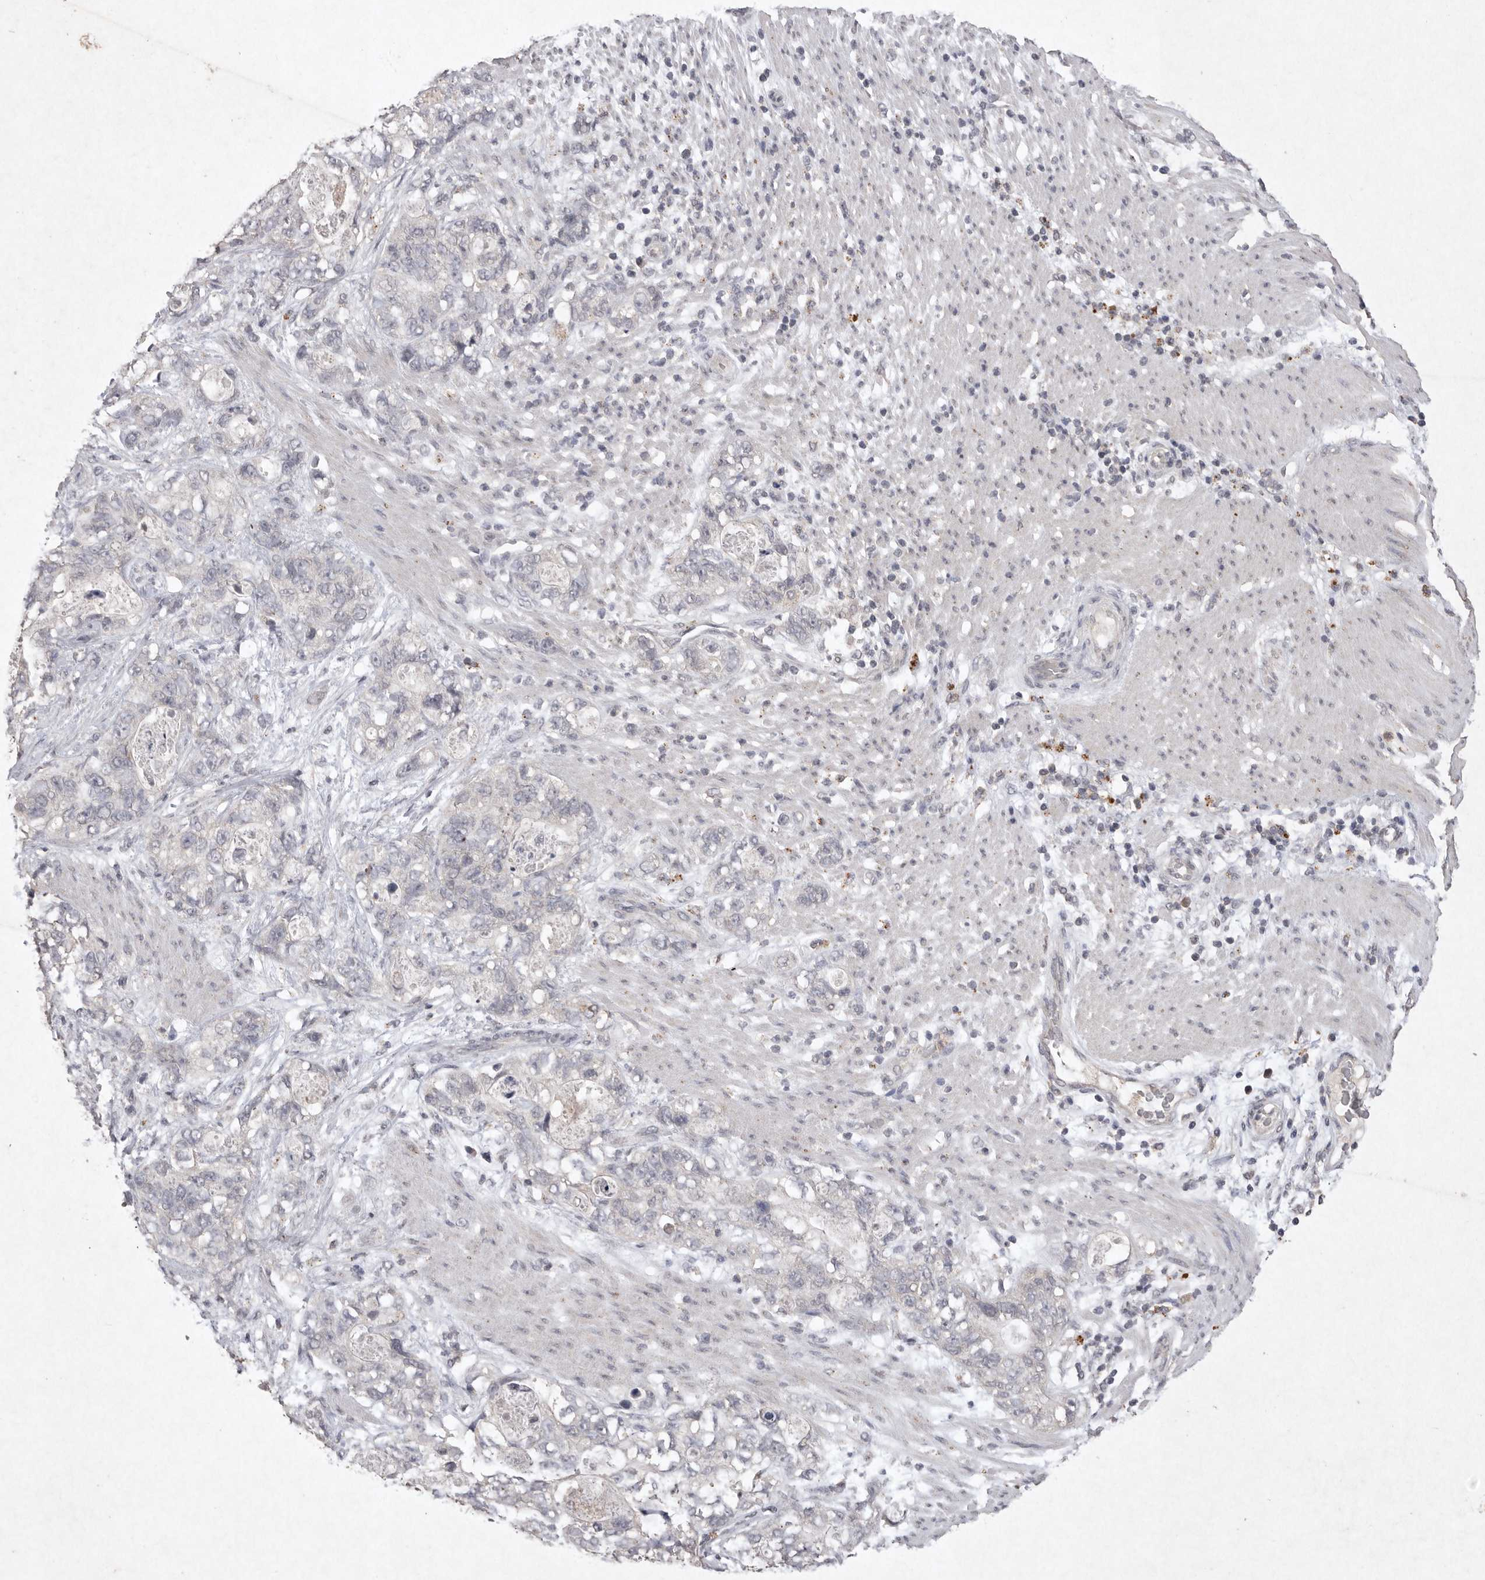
{"staining": {"intensity": "negative", "quantity": "none", "location": "none"}, "tissue": "stomach cancer", "cell_type": "Tumor cells", "image_type": "cancer", "snomed": [{"axis": "morphology", "description": "Normal tissue, NOS"}, {"axis": "morphology", "description": "Adenocarcinoma, NOS"}, {"axis": "topography", "description": "Stomach"}], "caption": "Immunohistochemistry micrograph of human stomach adenocarcinoma stained for a protein (brown), which displays no positivity in tumor cells. Nuclei are stained in blue.", "gene": "APLNR", "patient": {"sex": "female", "age": 89}}